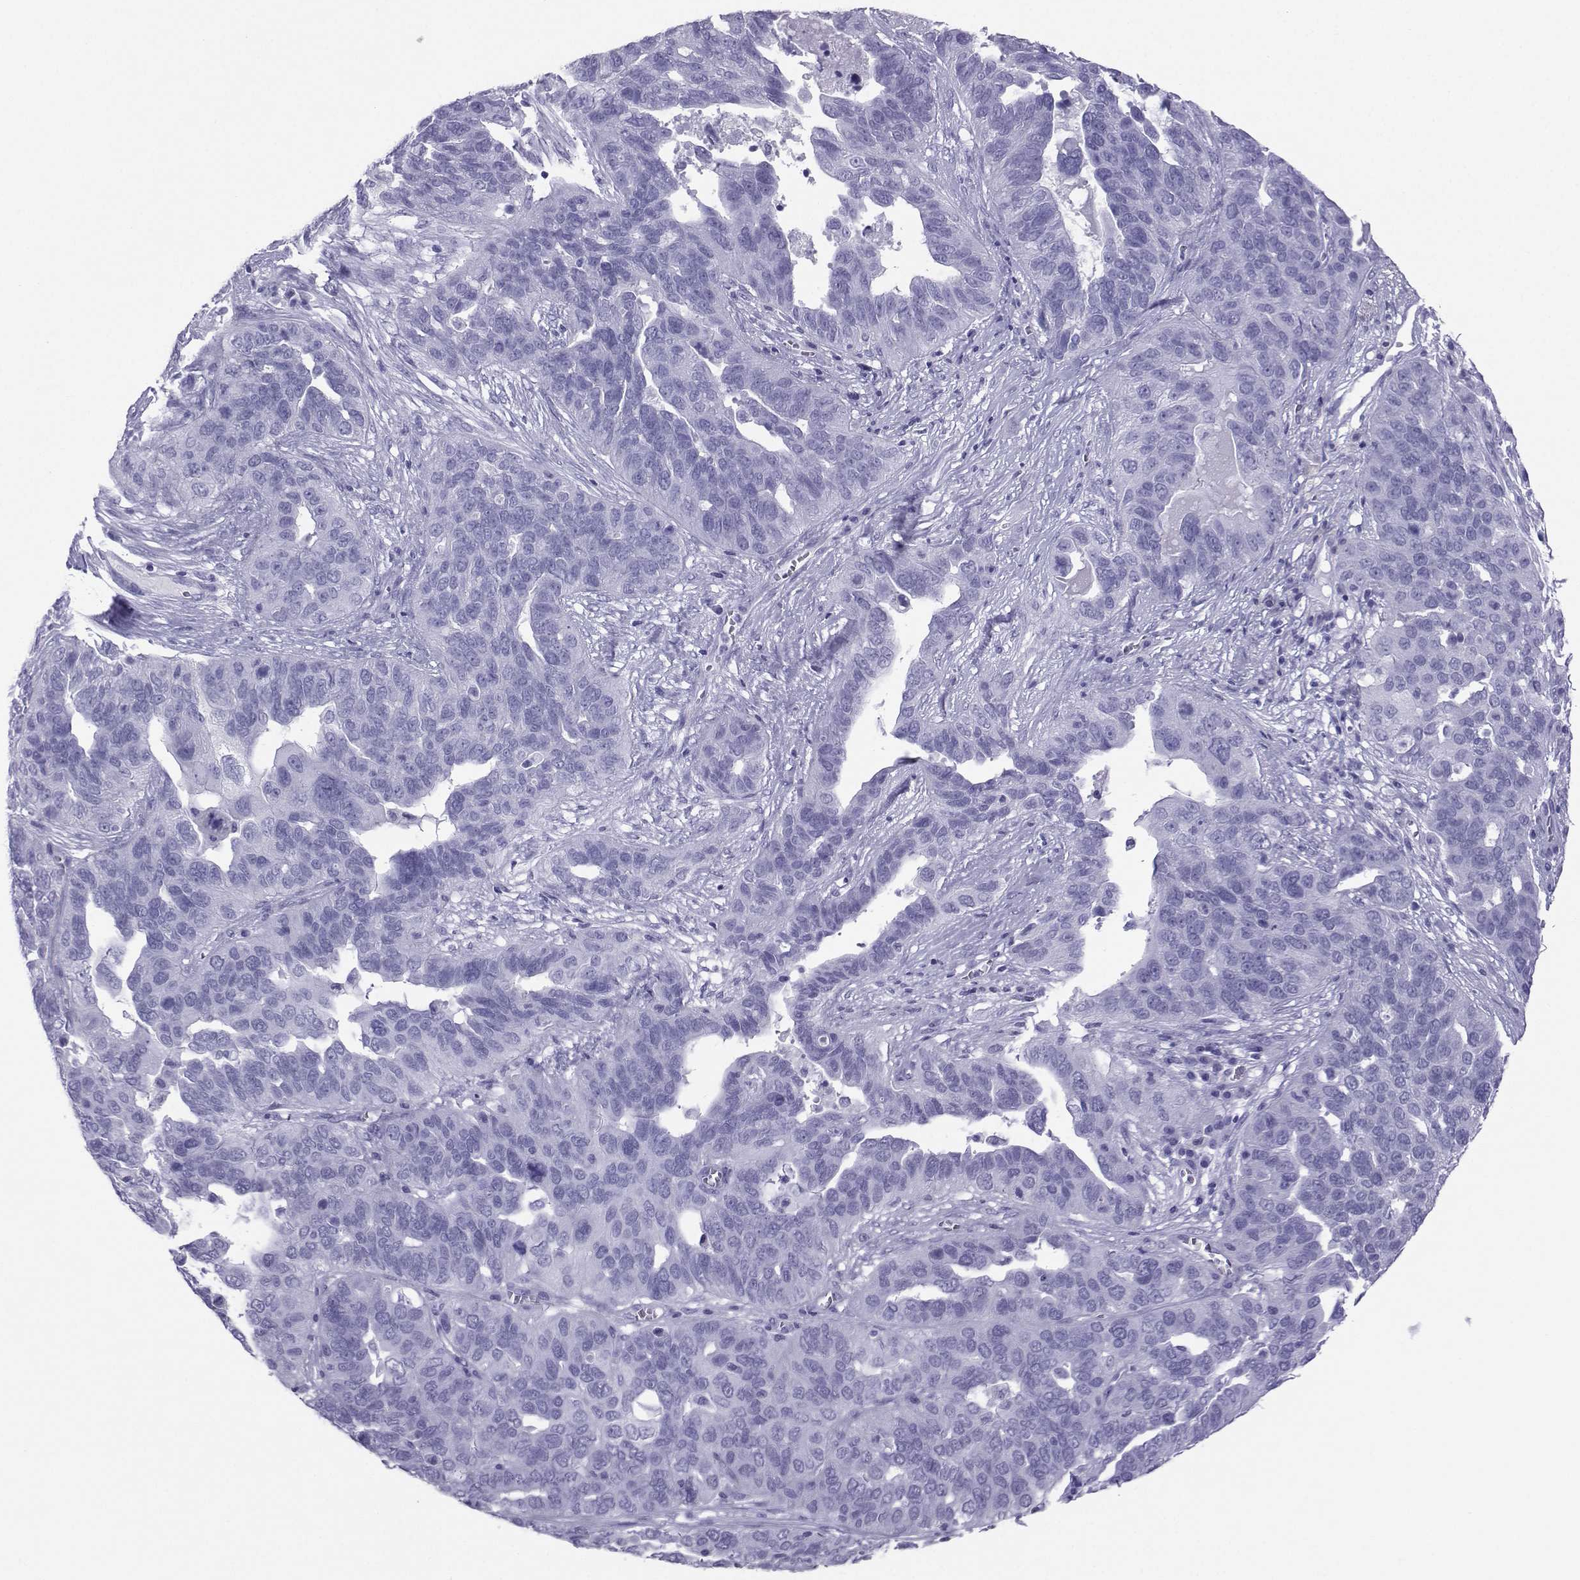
{"staining": {"intensity": "negative", "quantity": "none", "location": "none"}, "tissue": "ovarian cancer", "cell_type": "Tumor cells", "image_type": "cancer", "snomed": [{"axis": "morphology", "description": "Carcinoma, endometroid"}, {"axis": "topography", "description": "Soft tissue"}, {"axis": "topography", "description": "Ovary"}], "caption": "This is an immunohistochemistry histopathology image of human ovarian endometroid carcinoma. There is no expression in tumor cells.", "gene": "LORICRIN", "patient": {"sex": "female", "age": 52}}